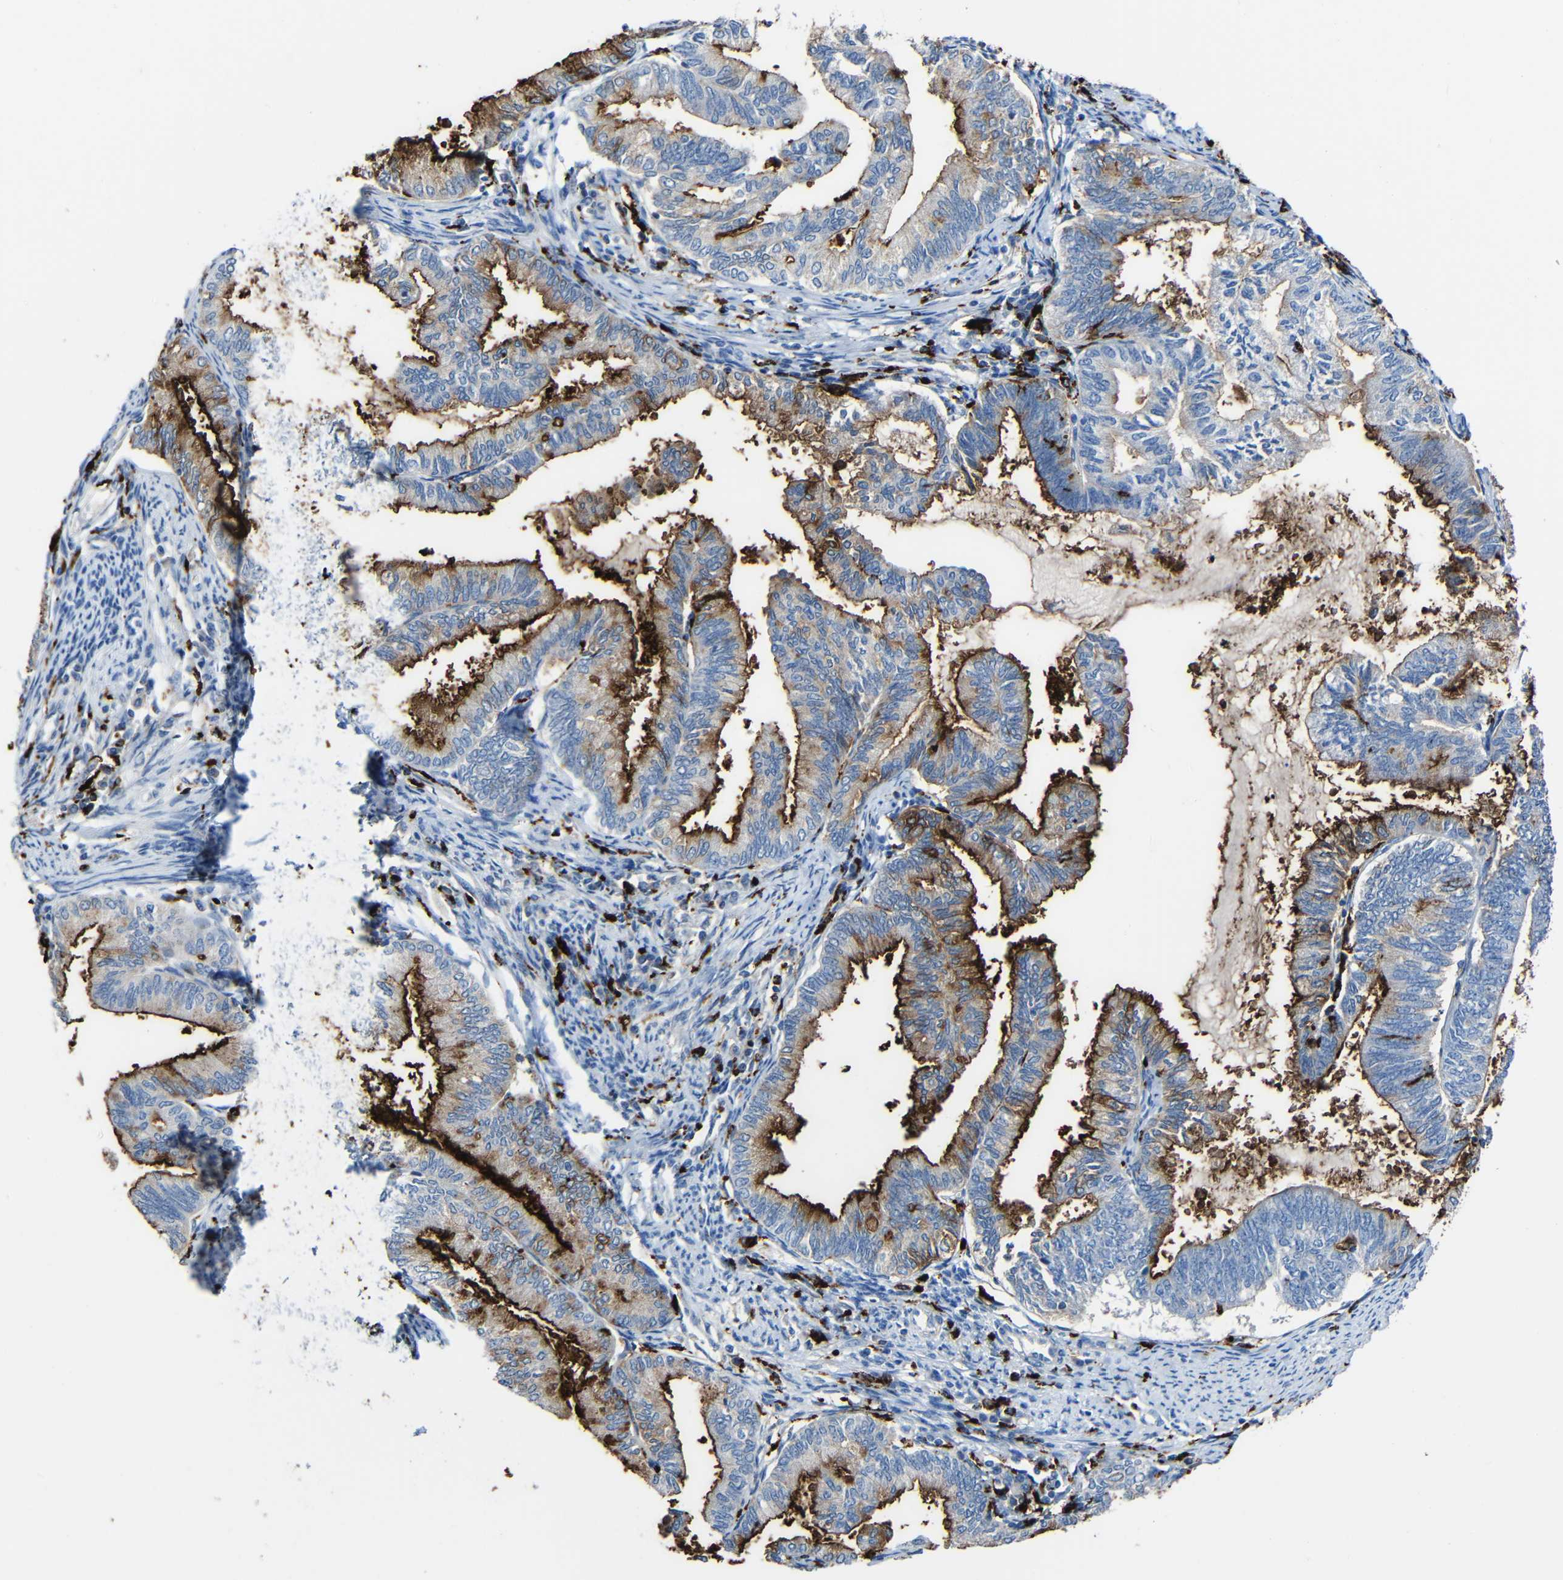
{"staining": {"intensity": "strong", "quantity": "25%-75%", "location": "cytoplasmic/membranous"}, "tissue": "endometrial cancer", "cell_type": "Tumor cells", "image_type": "cancer", "snomed": [{"axis": "morphology", "description": "Adenocarcinoma, NOS"}, {"axis": "topography", "description": "Endometrium"}], "caption": "A photomicrograph showing strong cytoplasmic/membranous positivity in approximately 25%-75% of tumor cells in adenocarcinoma (endometrial), as visualized by brown immunohistochemical staining.", "gene": "HLA-DMA", "patient": {"sex": "female", "age": 86}}